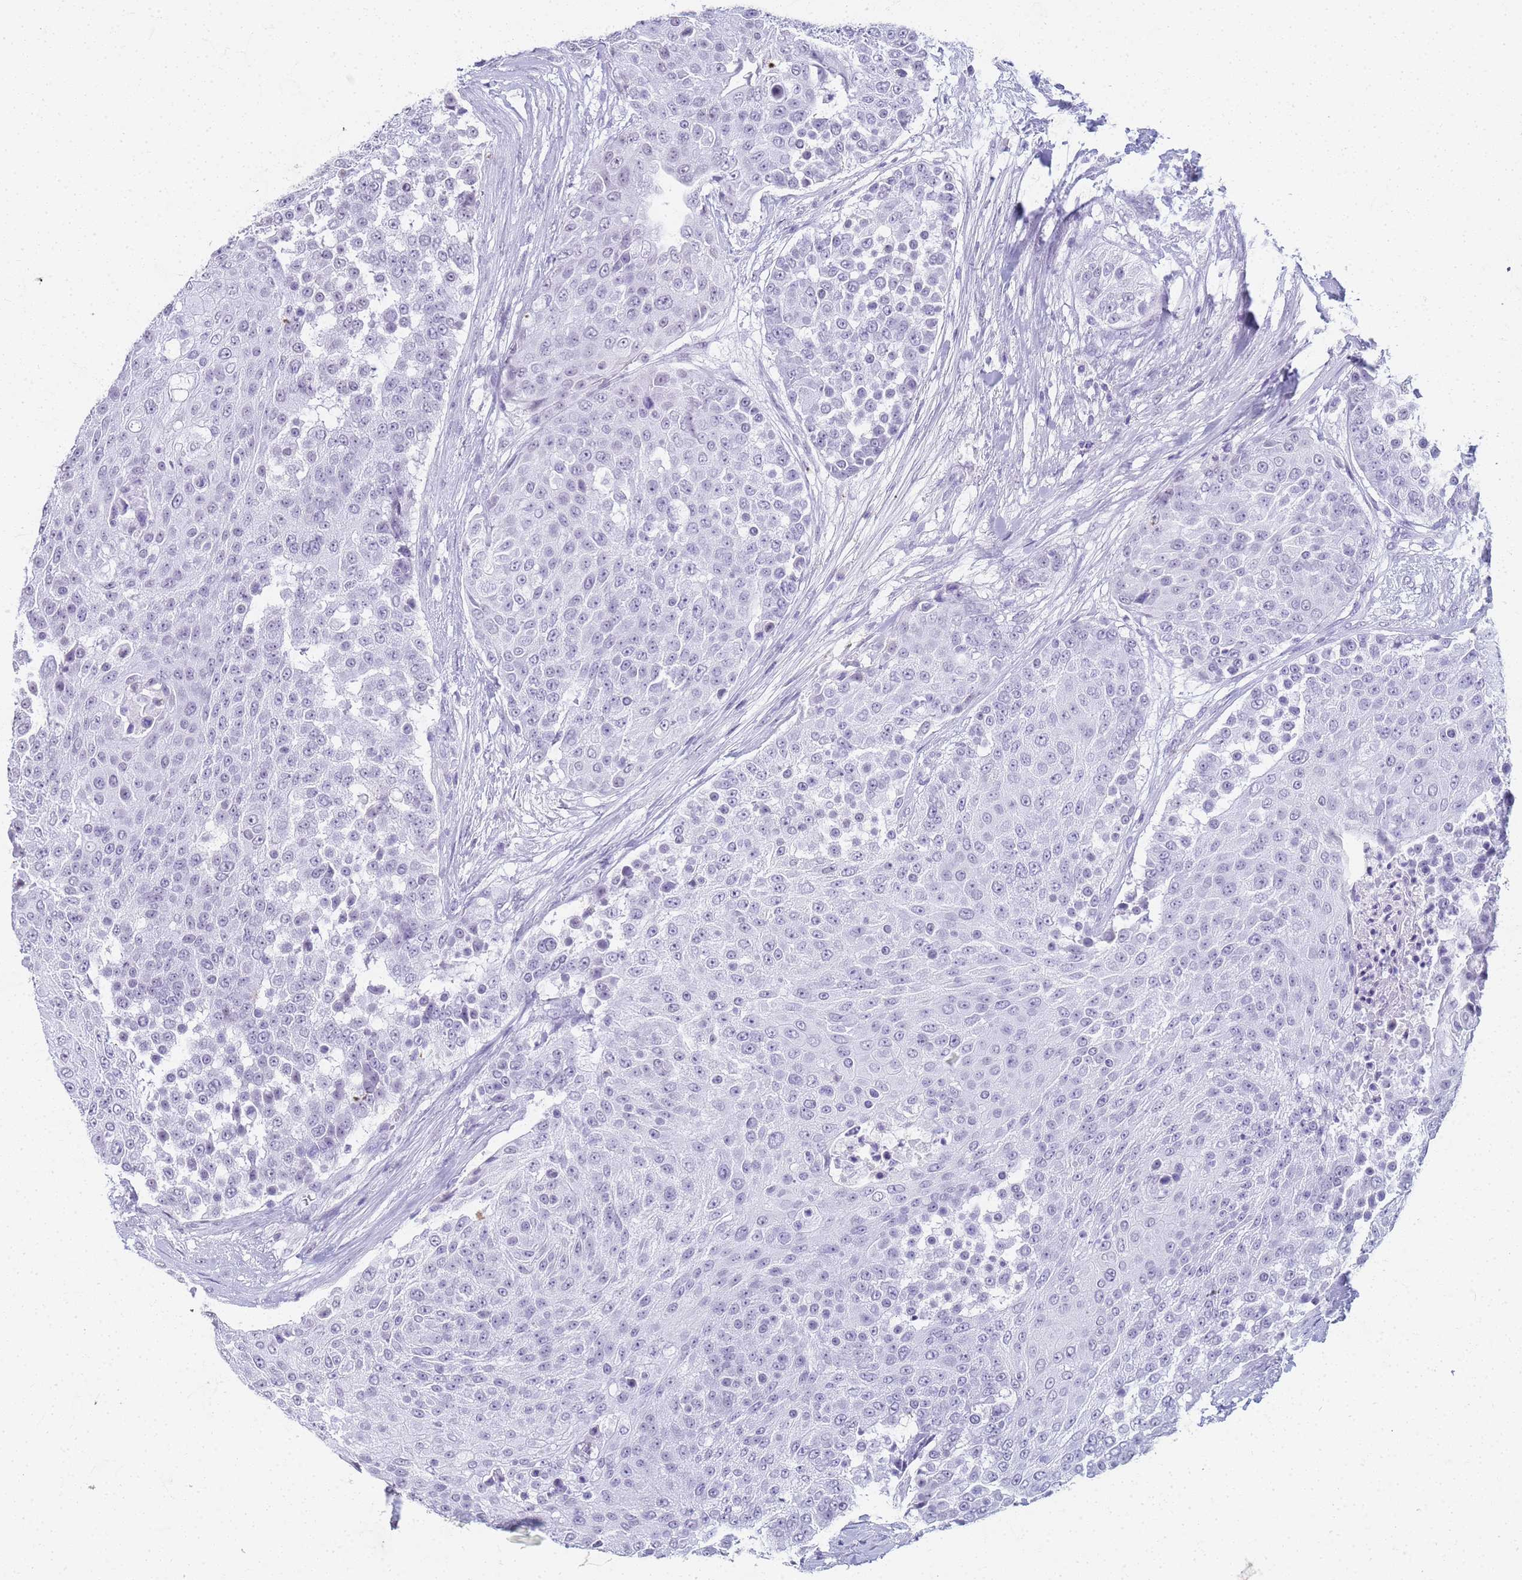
{"staining": {"intensity": "negative", "quantity": "none", "location": "none"}, "tissue": "urothelial cancer", "cell_type": "Tumor cells", "image_type": "cancer", "snomed": [{"axis": "morphology", "description": "Urothelial carcinoma, High grade"}, {"axis": "topography", "description": "Urinary bladder"}], "caption": "An immunohistochemistry image of urothelial cancer is shown. There is no staining in tumor cells of urothelial cancer.", "gene": "SLC7A9", "patient": {"sex": "female", "age": 63}}